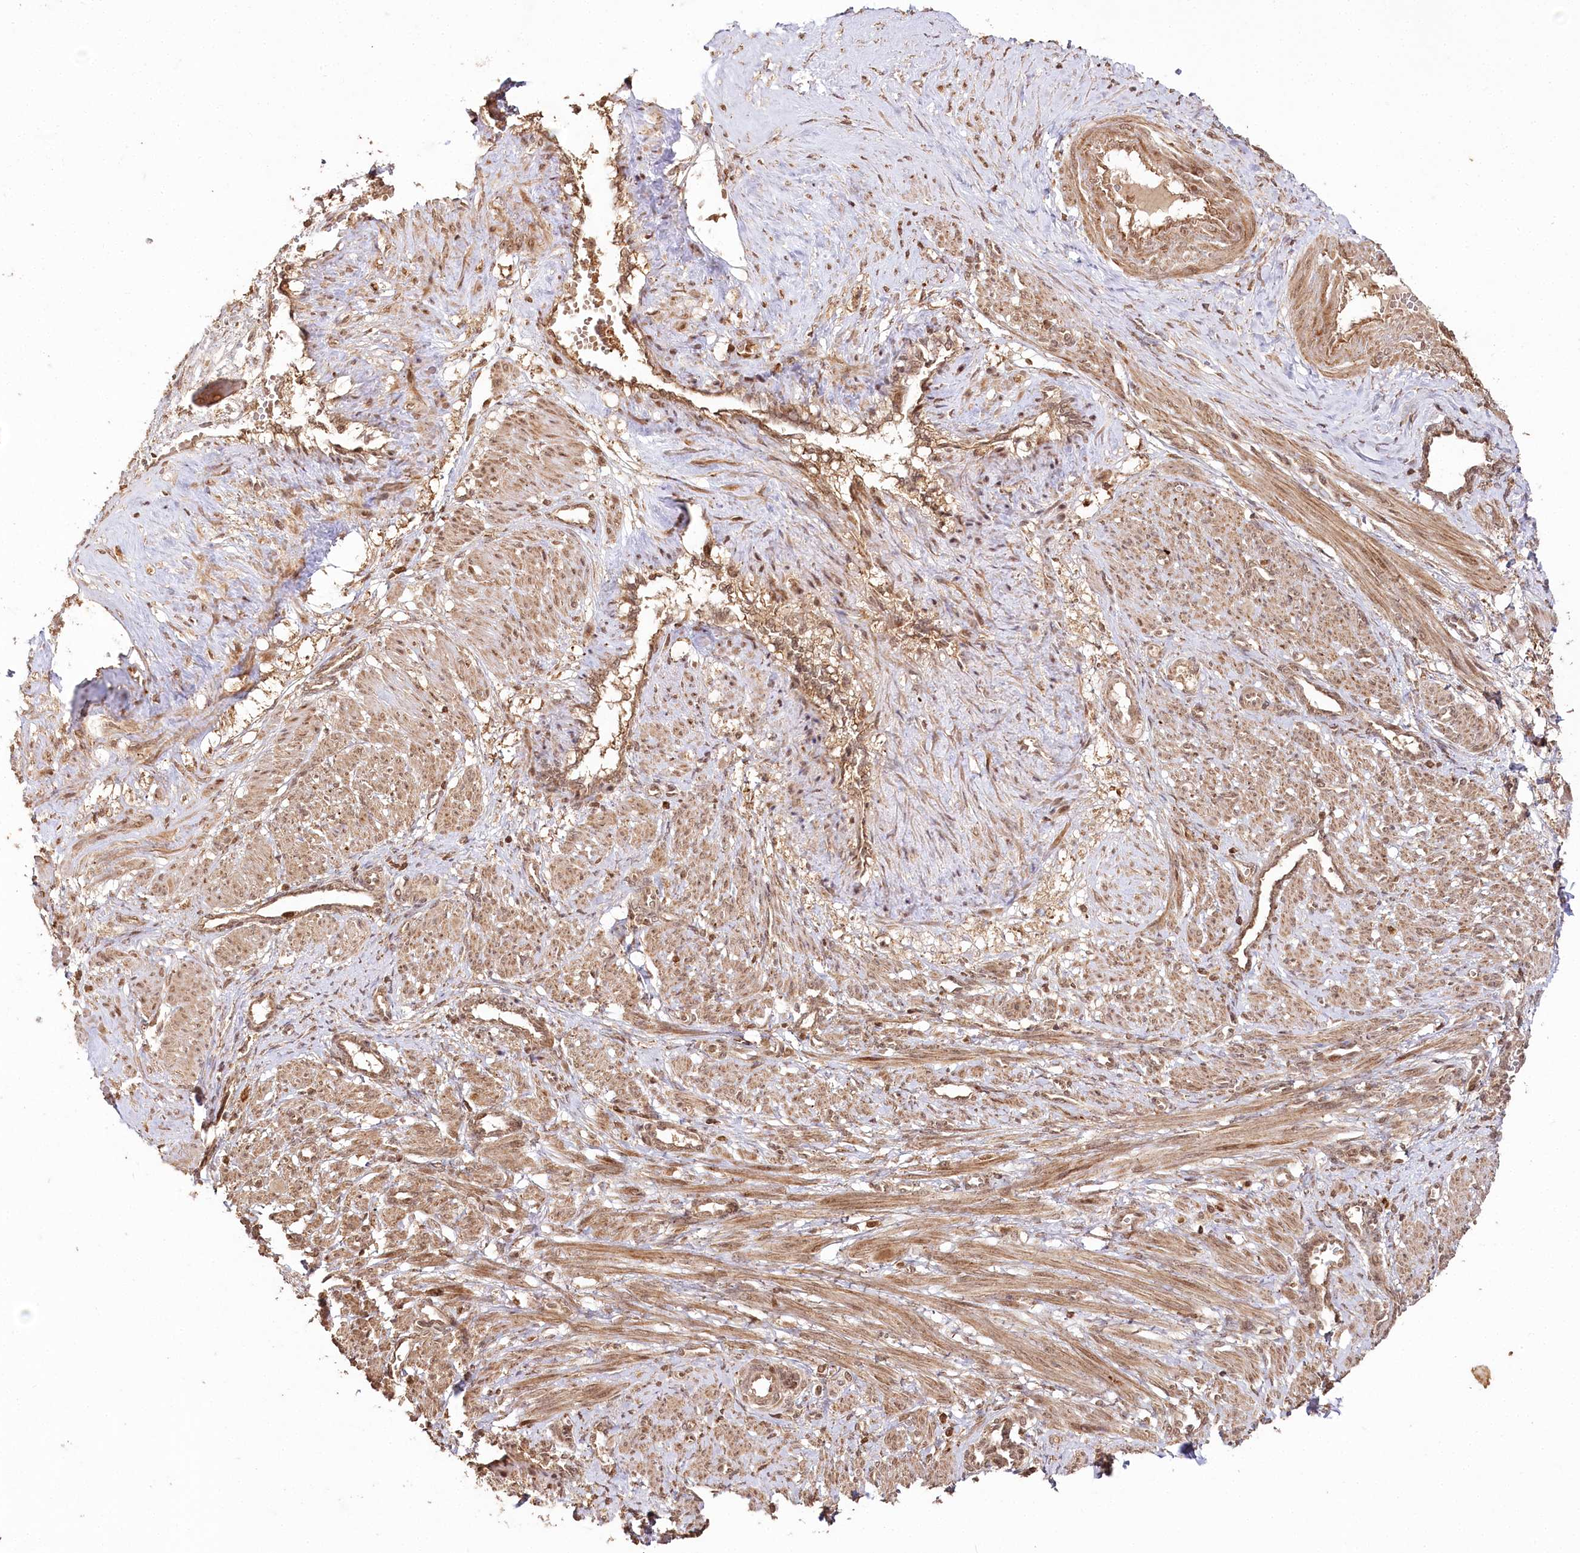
{"staining": {"intensity": "moderate", "quantity": ">75%", "location": "cytoplasmic/membranous,nuclear"}, "tissue": "smooth muscle", "cell_type": "Smooth muscle cells", "image_type": "normal", "snomed": [{"axis": "morphology", "description": "Normal tissue, NOS"}, {"axis": "topography", "description": "Endometrium"}], "caption": "The immunohistochemical stain labels moderate cytoplasmic/membranous,nuclear positivity in smooth muscle cells of benign smooth muscle. Nuclei are stained in blue.", "gene": "ULK2", "patient": {"sex": "female", "age": 33}}